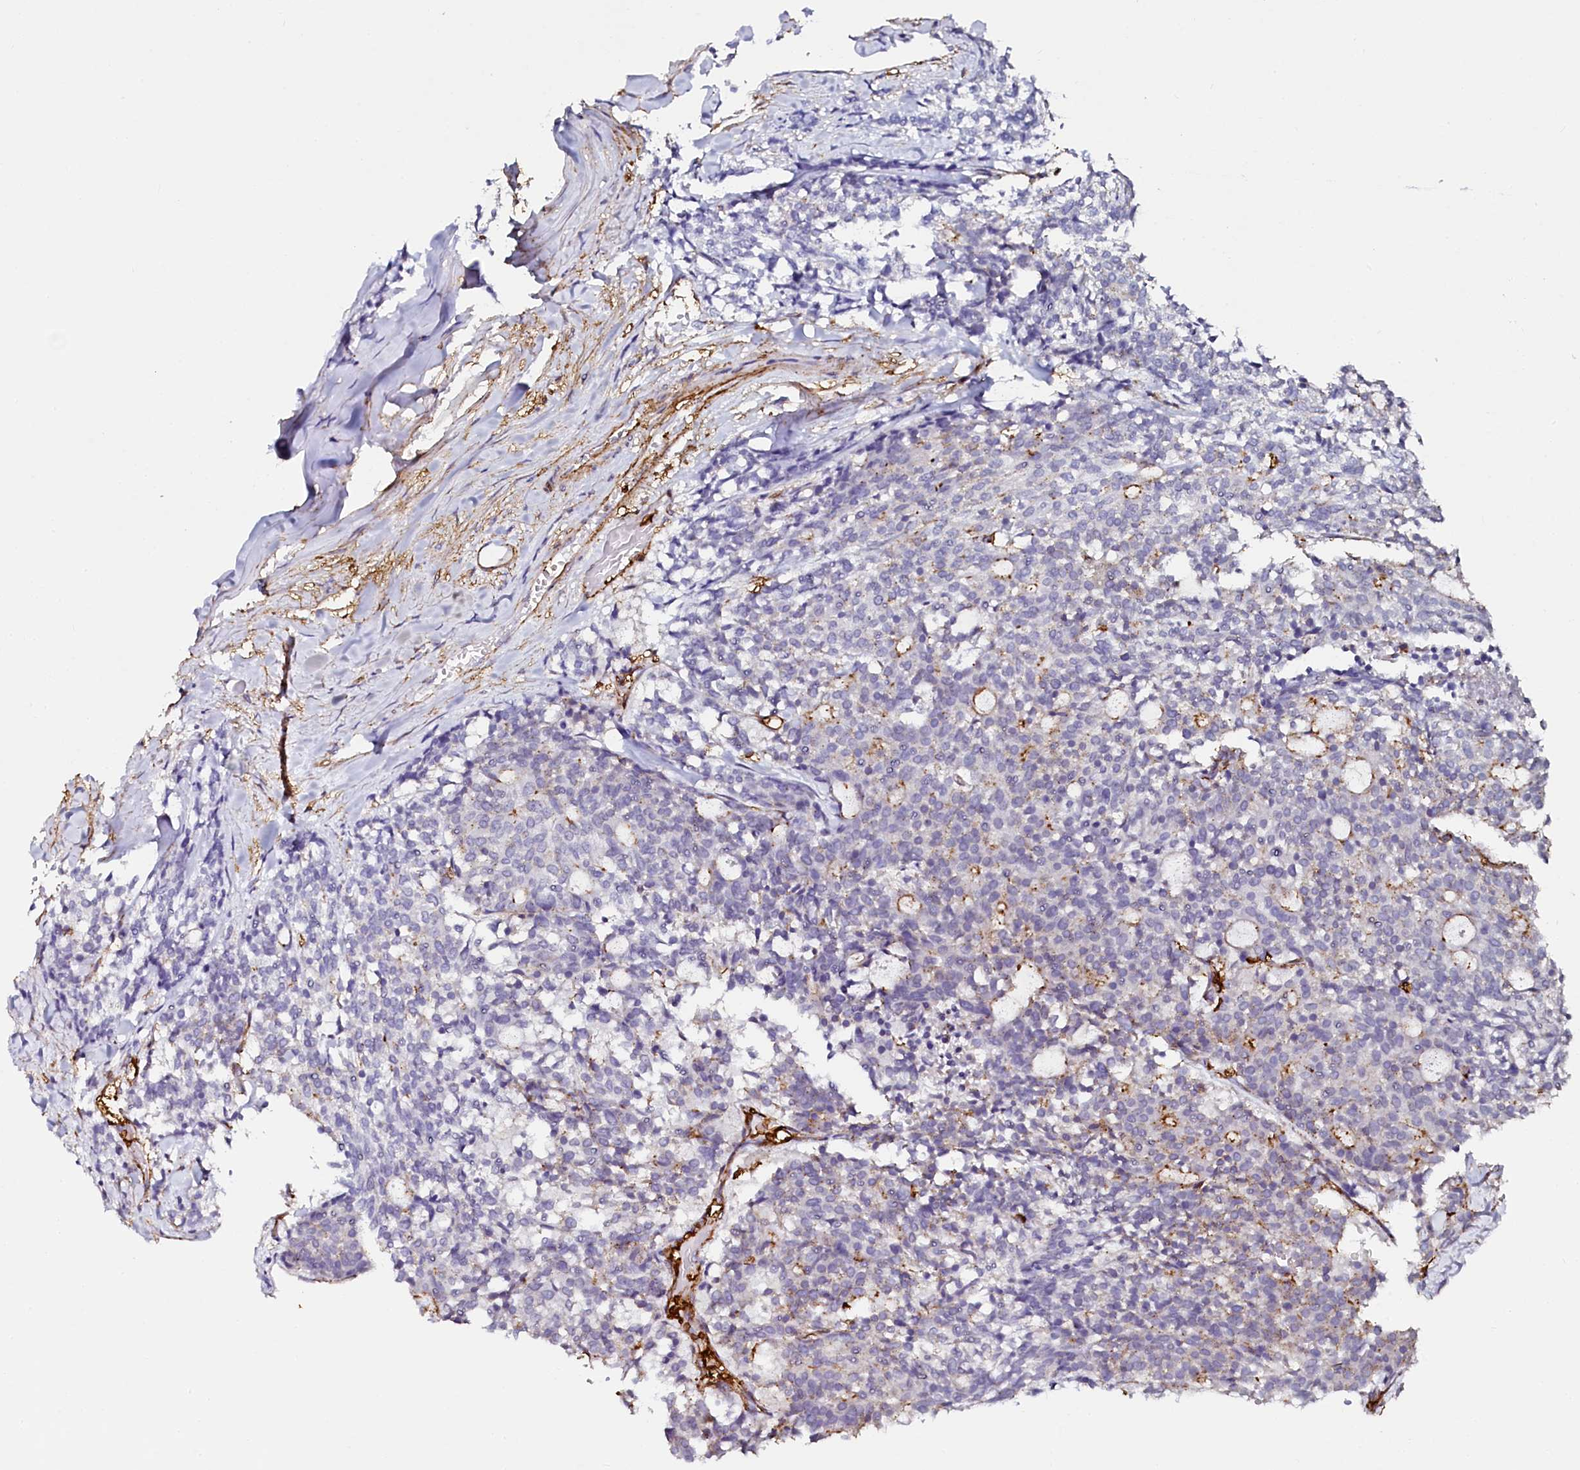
{"staining": {"intensity": "negative", "quantity": "none", "location": "none"}, "tissue": "carcinoid", "cell_type": "Tumor cells", "image_type": "cancer", "snomed": [{"axis": "morphology", "description": "Carcinoid, malignant, NOS"}, {"axis": "topography", "description": "Pancreas"}], "caption": "DAB (3,3'-diaminobenzidine) immunohistochemical staining of malignant carcinoid shows no significant staining in tumor cells. The staining was performed using DAB to visualize the protein expression in brown, while the nuclei were stained in blue with hematoxylin (Magnification: 20x).", "gene": "AAAS", "patient": {"sex": "female", "age": 54}}